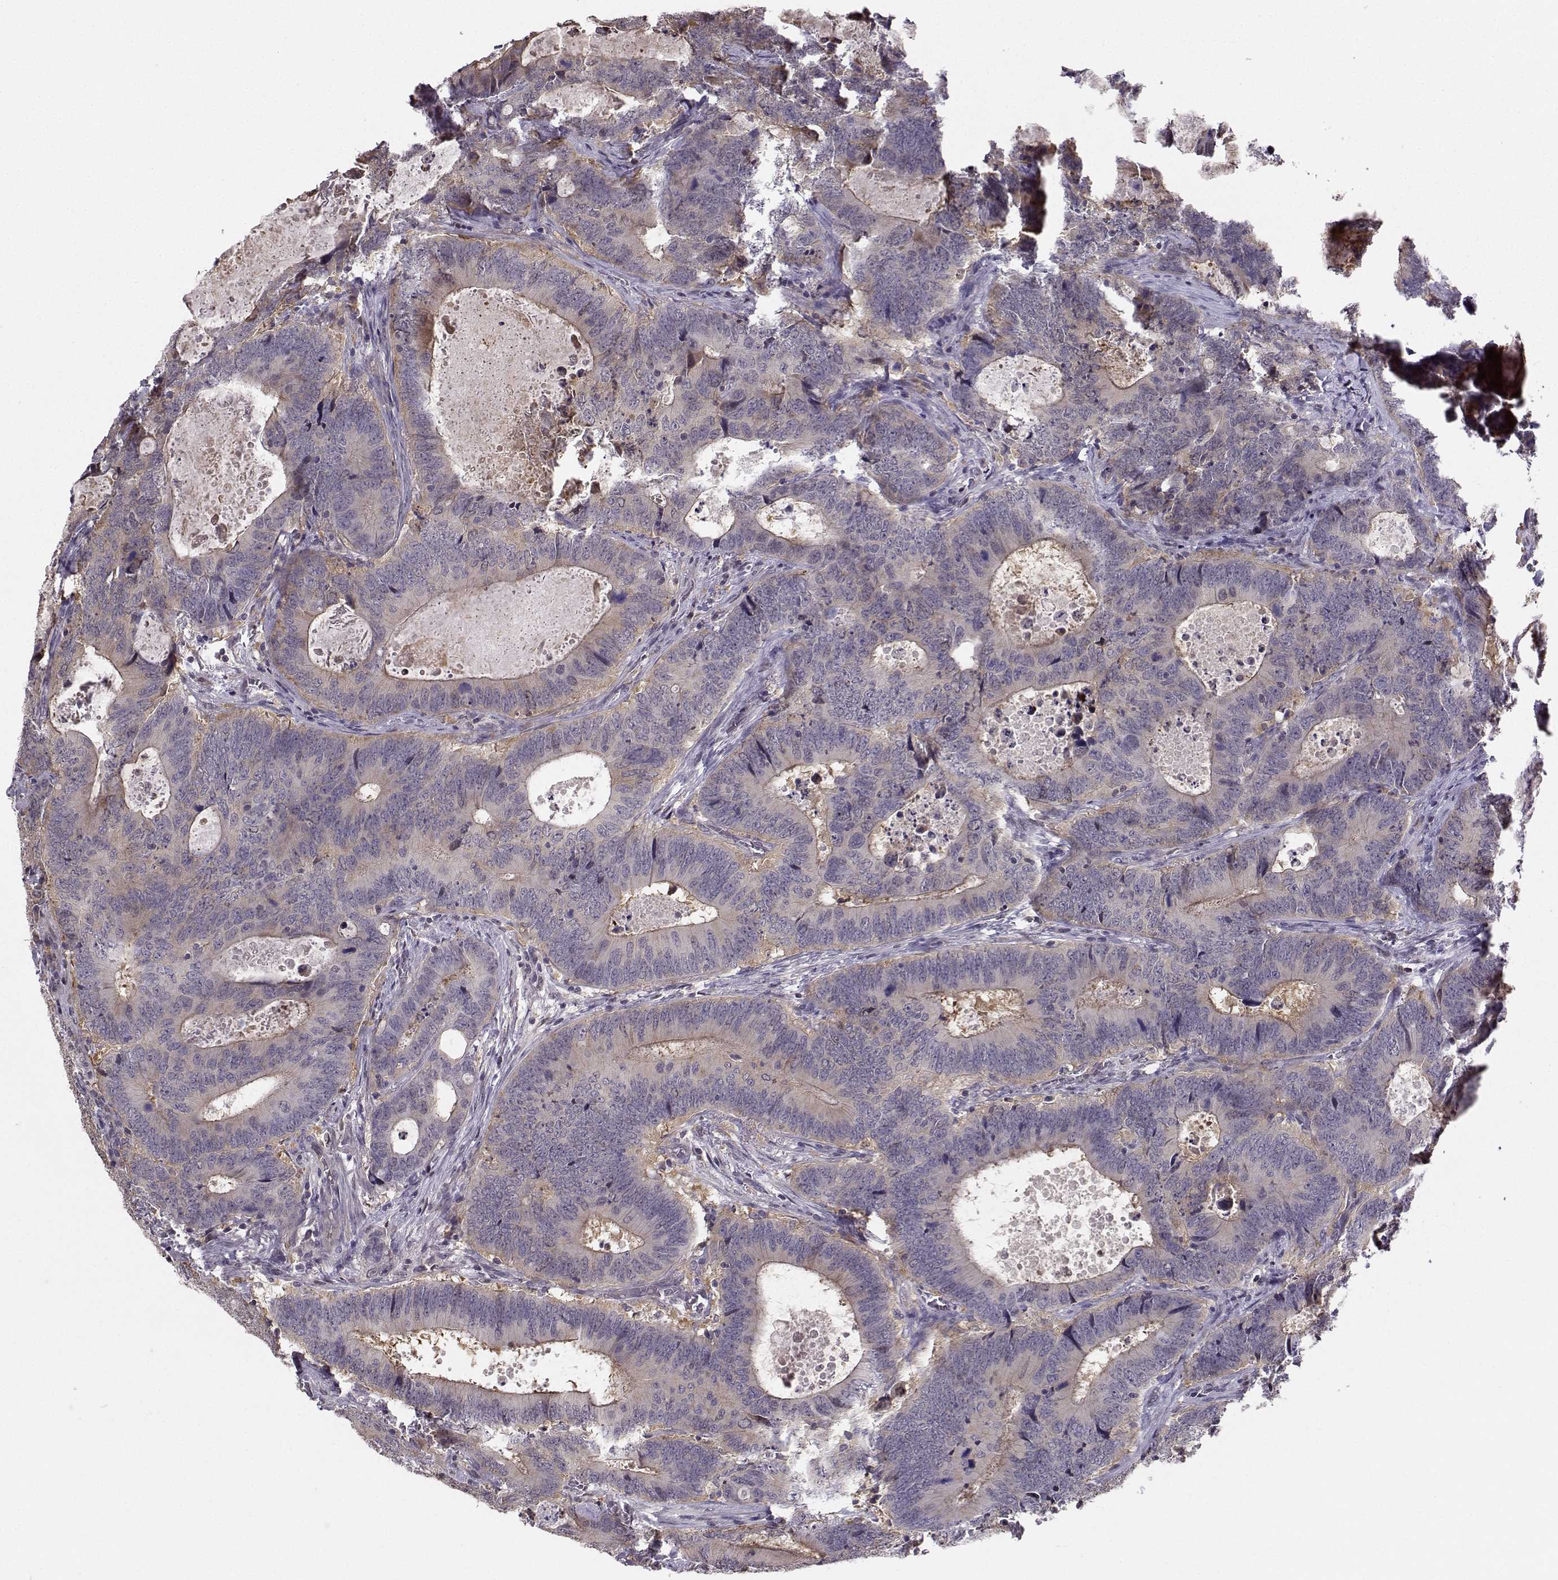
{"staining": {"intensity": "weak", "quantity": "<25%", "location": "cytoplasmic/membranous"}, "tissue": "colorectal cancer", "cell_type": "Tumor cells", "image_type": "cancer", "snomed": [{"axis": "morphology", "description": "Adenocarcinoma, NOS"}, {"axis": "topography", "description": "Colon"}], "caption": "This is an immunohistochemistry photomicrograph of colorectal cancer (adenocarcinoma). There is no positivity in tumor cells.", "gene": "PKP2", "patient": {"sex": "female", "age": 82}}